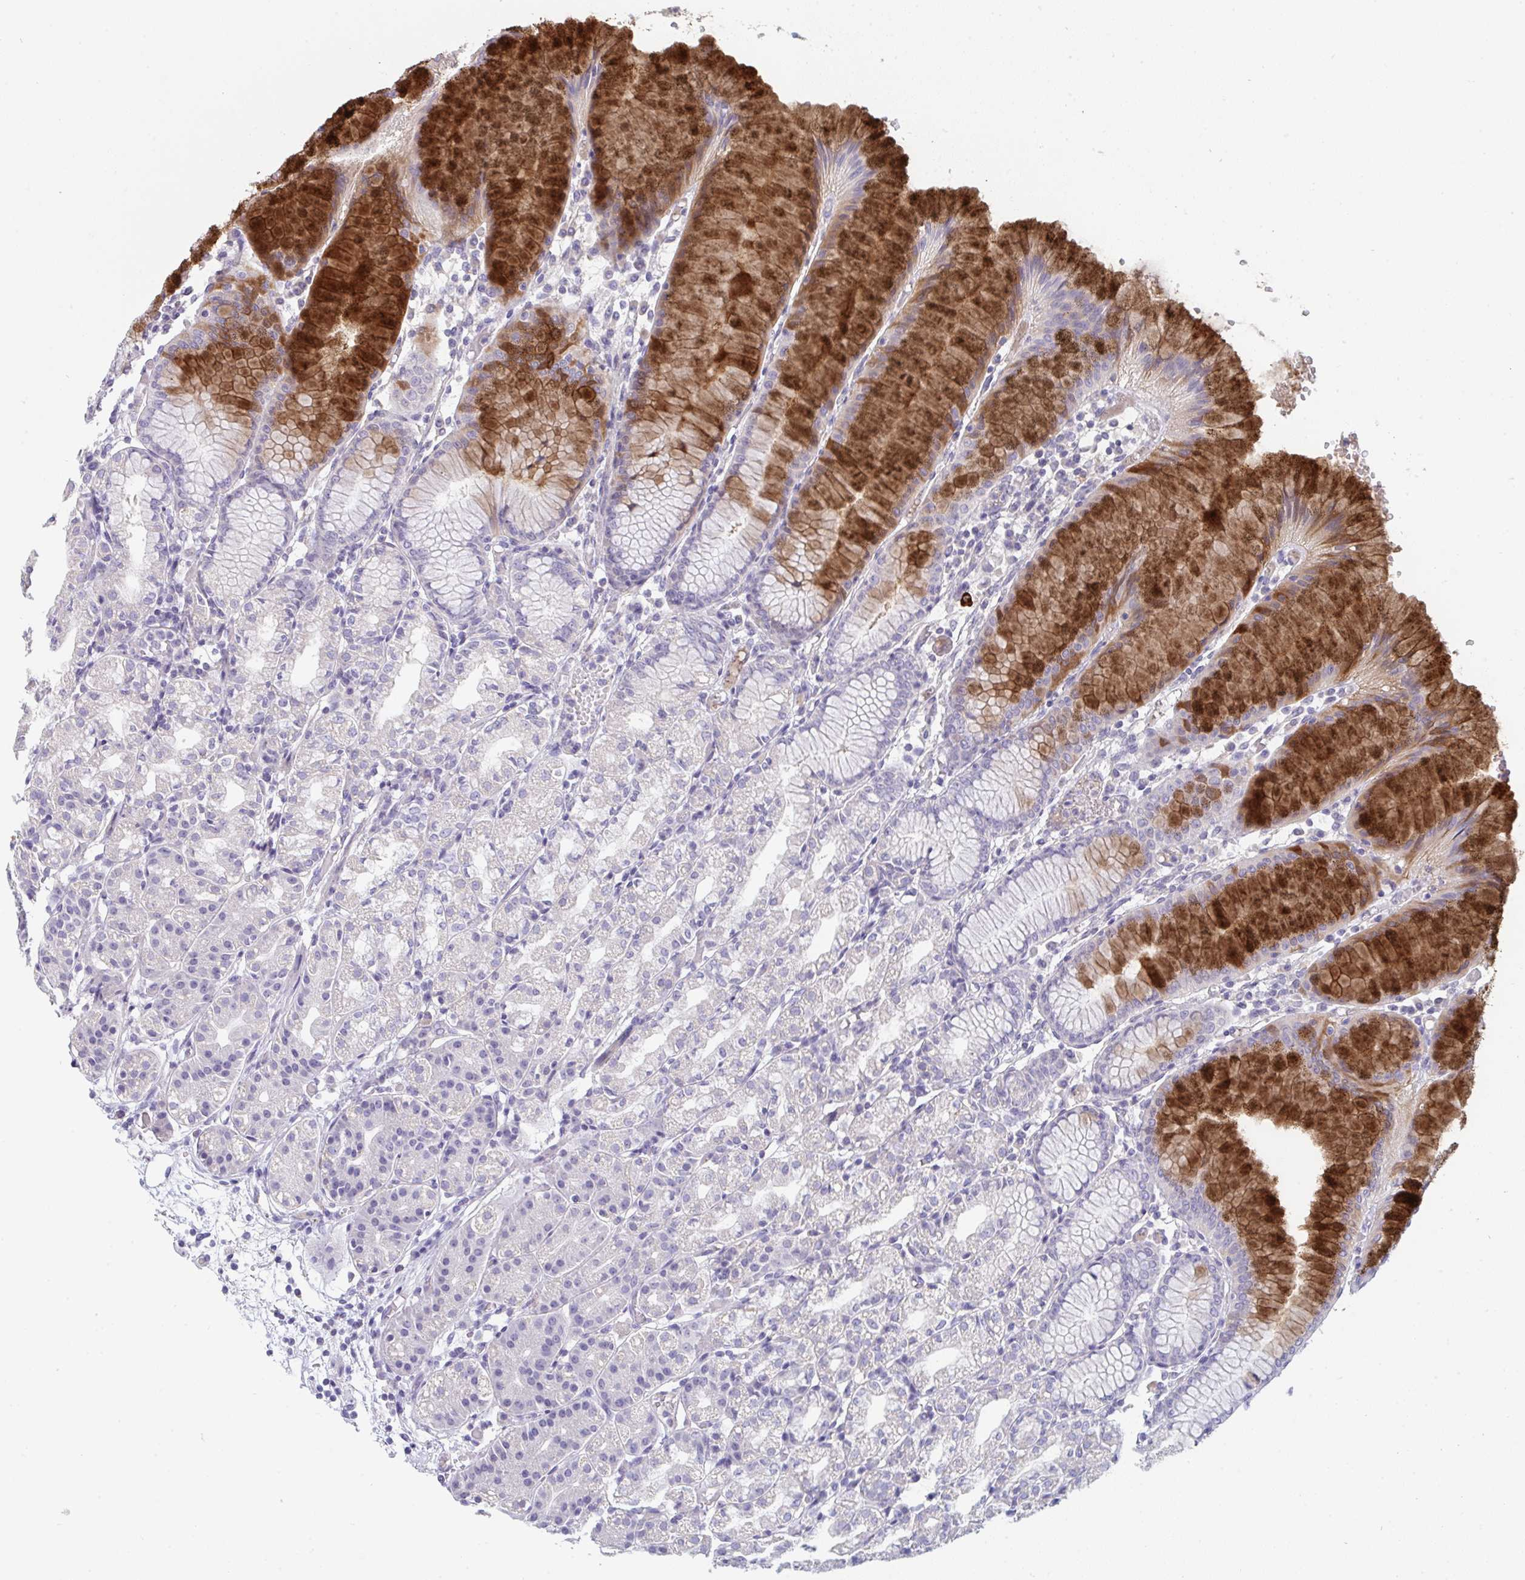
{"staining": {"intensity": "strong", "quantity": "<25%", "location": "cytoplasmic/membranous"}, "tissue": "stomach", "cell_type": "Glandular cells", "image_type": "normal", "snomed": [{"axis": "morphology", "description": "Normal tissue, NOS"}, {"axis": "topography", "description": "Stomach"}], "caption": "This micrograph shows normal stomach stained with immunohistochemistry (IHC) to label a protein in brown. The cytoplasmic/membranous of glandular cells show strong positivity for the protein. Nuclei are counter-stained blue.", "gene": "HGFAC", "patient": {"sex": "female", "age": 57}}